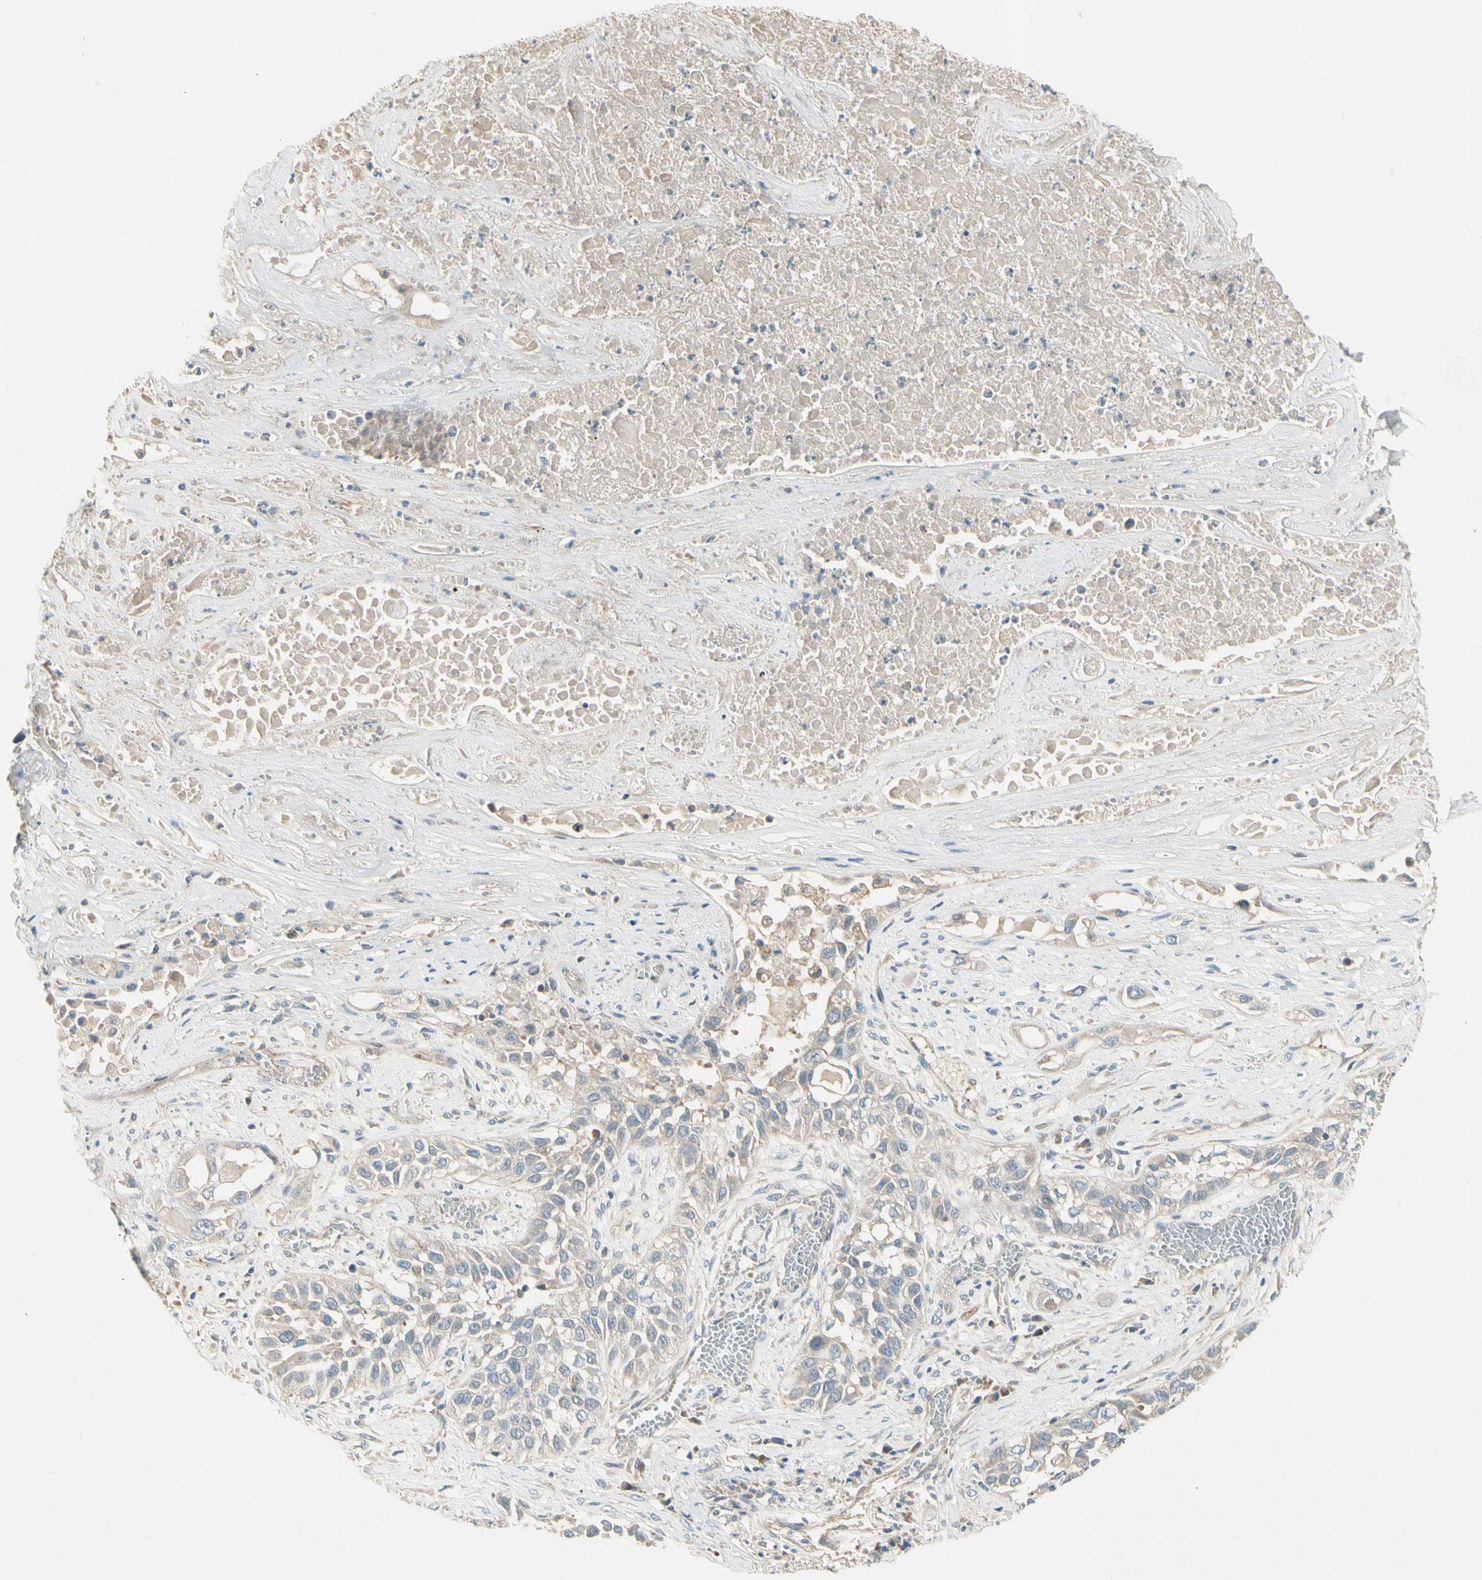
{"staining": {"intensity": "negative", "quantity": "none", "location": "none"}, "tissue": "lung cancer", "cell_type": "Tumor cells", "image_type": "cancer", "snomed": [{"axis": "morphology", "description": "Squamous cell carcinoma, NOS"}, {"axis": "topography", "description": "Lung"}], "caption": "Tumor cells show no significant staining in squamous cell carcinoma (lung).", "gene": "ADGRA3", "patient": {"sex": "male", "age": 71}}